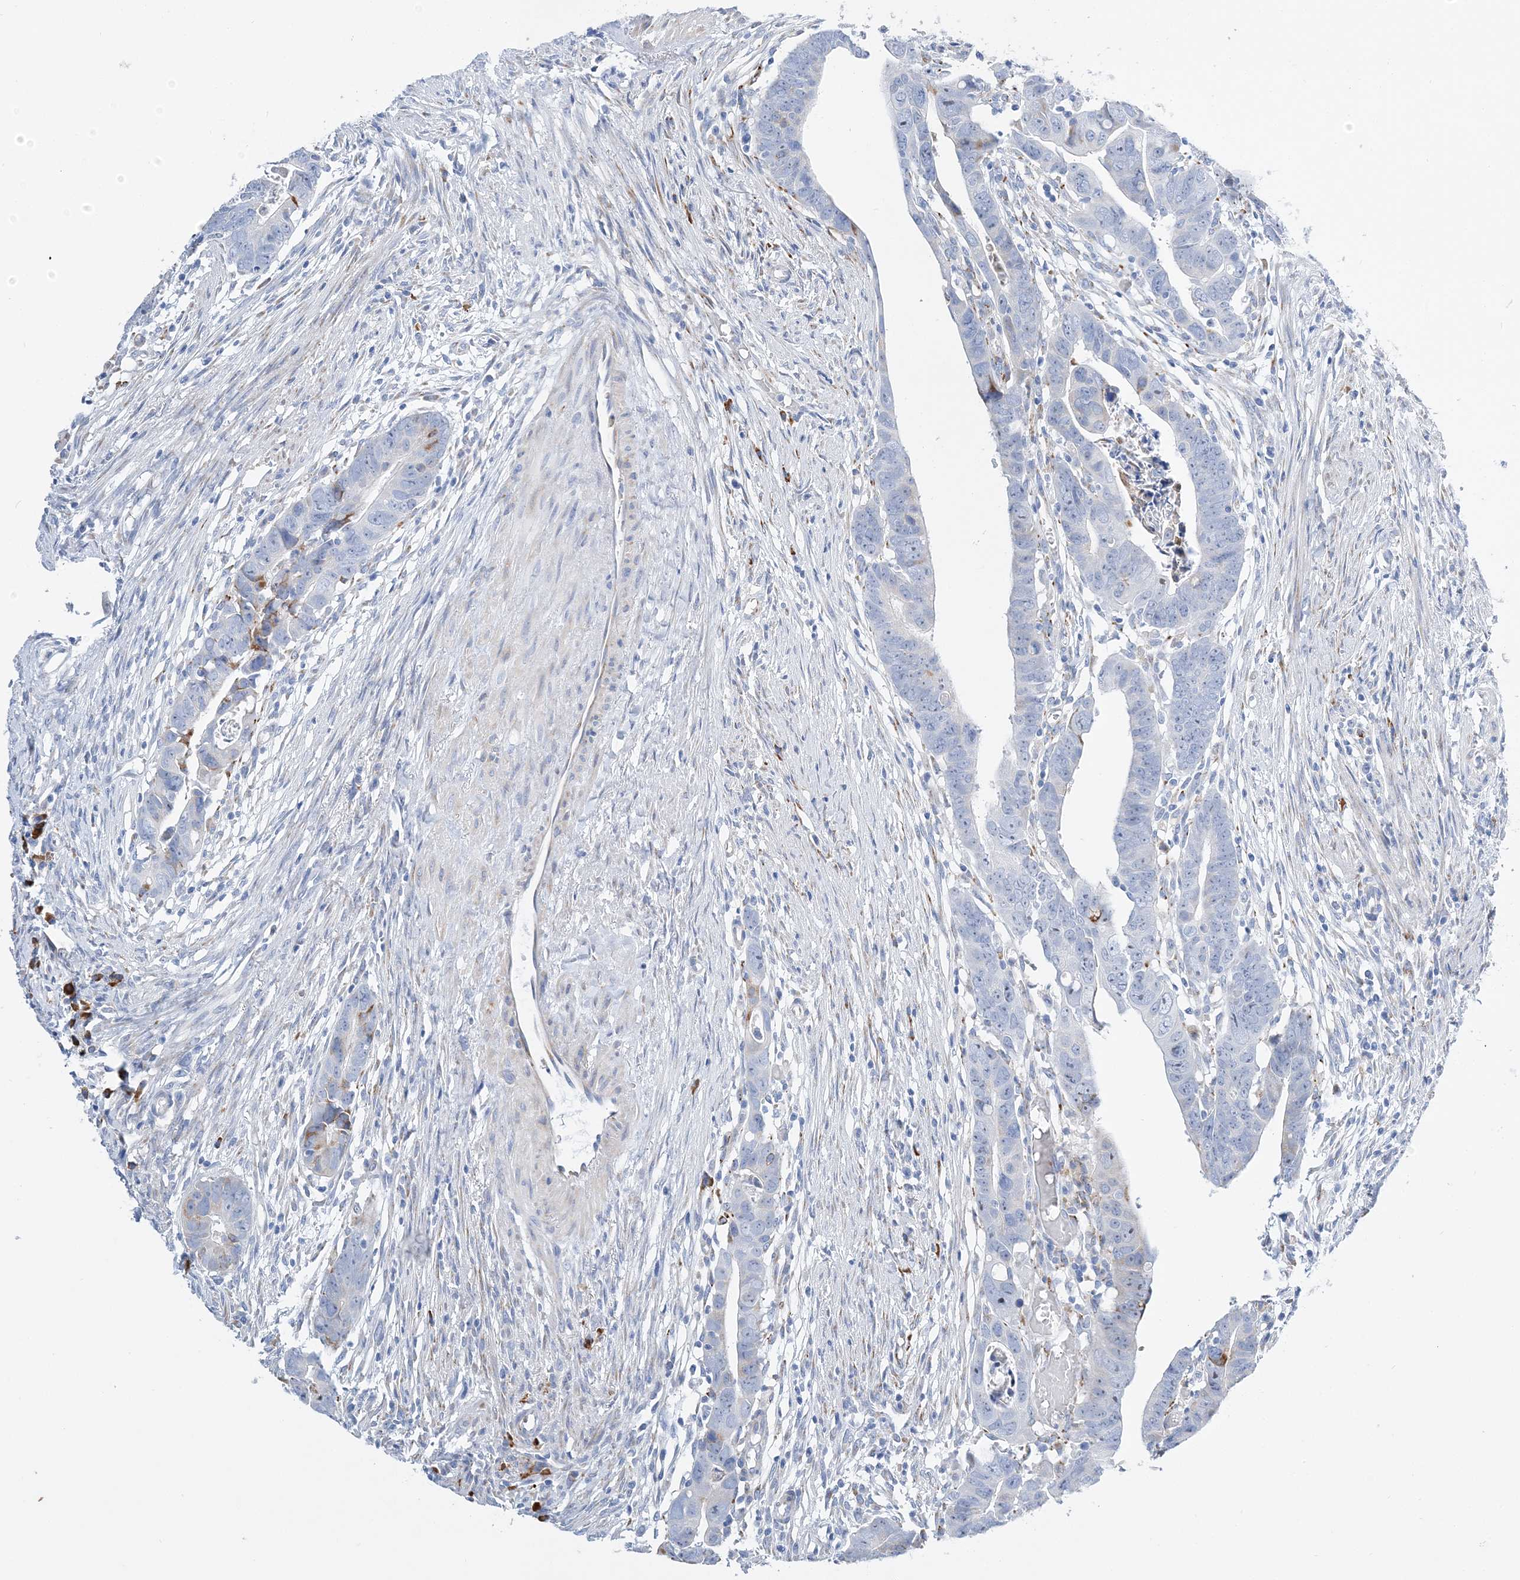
{"staining": {"intensity": "negative", "quantity": "none", "location": "none"}, "tissue": "colorectal cancer", "cell_type": "Tumor cells", "image_type": "cancer", "snomed": [{"axis": "morphology", "description": "Adenocarcinoma, NOS"}, {"axis": "topography", "description": "Rectum"}], "caption": "This is an IHC image of colorectal cancer (adenocarcinoma). There is no staining in tumor cells.", "gene": "TSPYL6", "patient": {"sex": "female", "age": 65}}